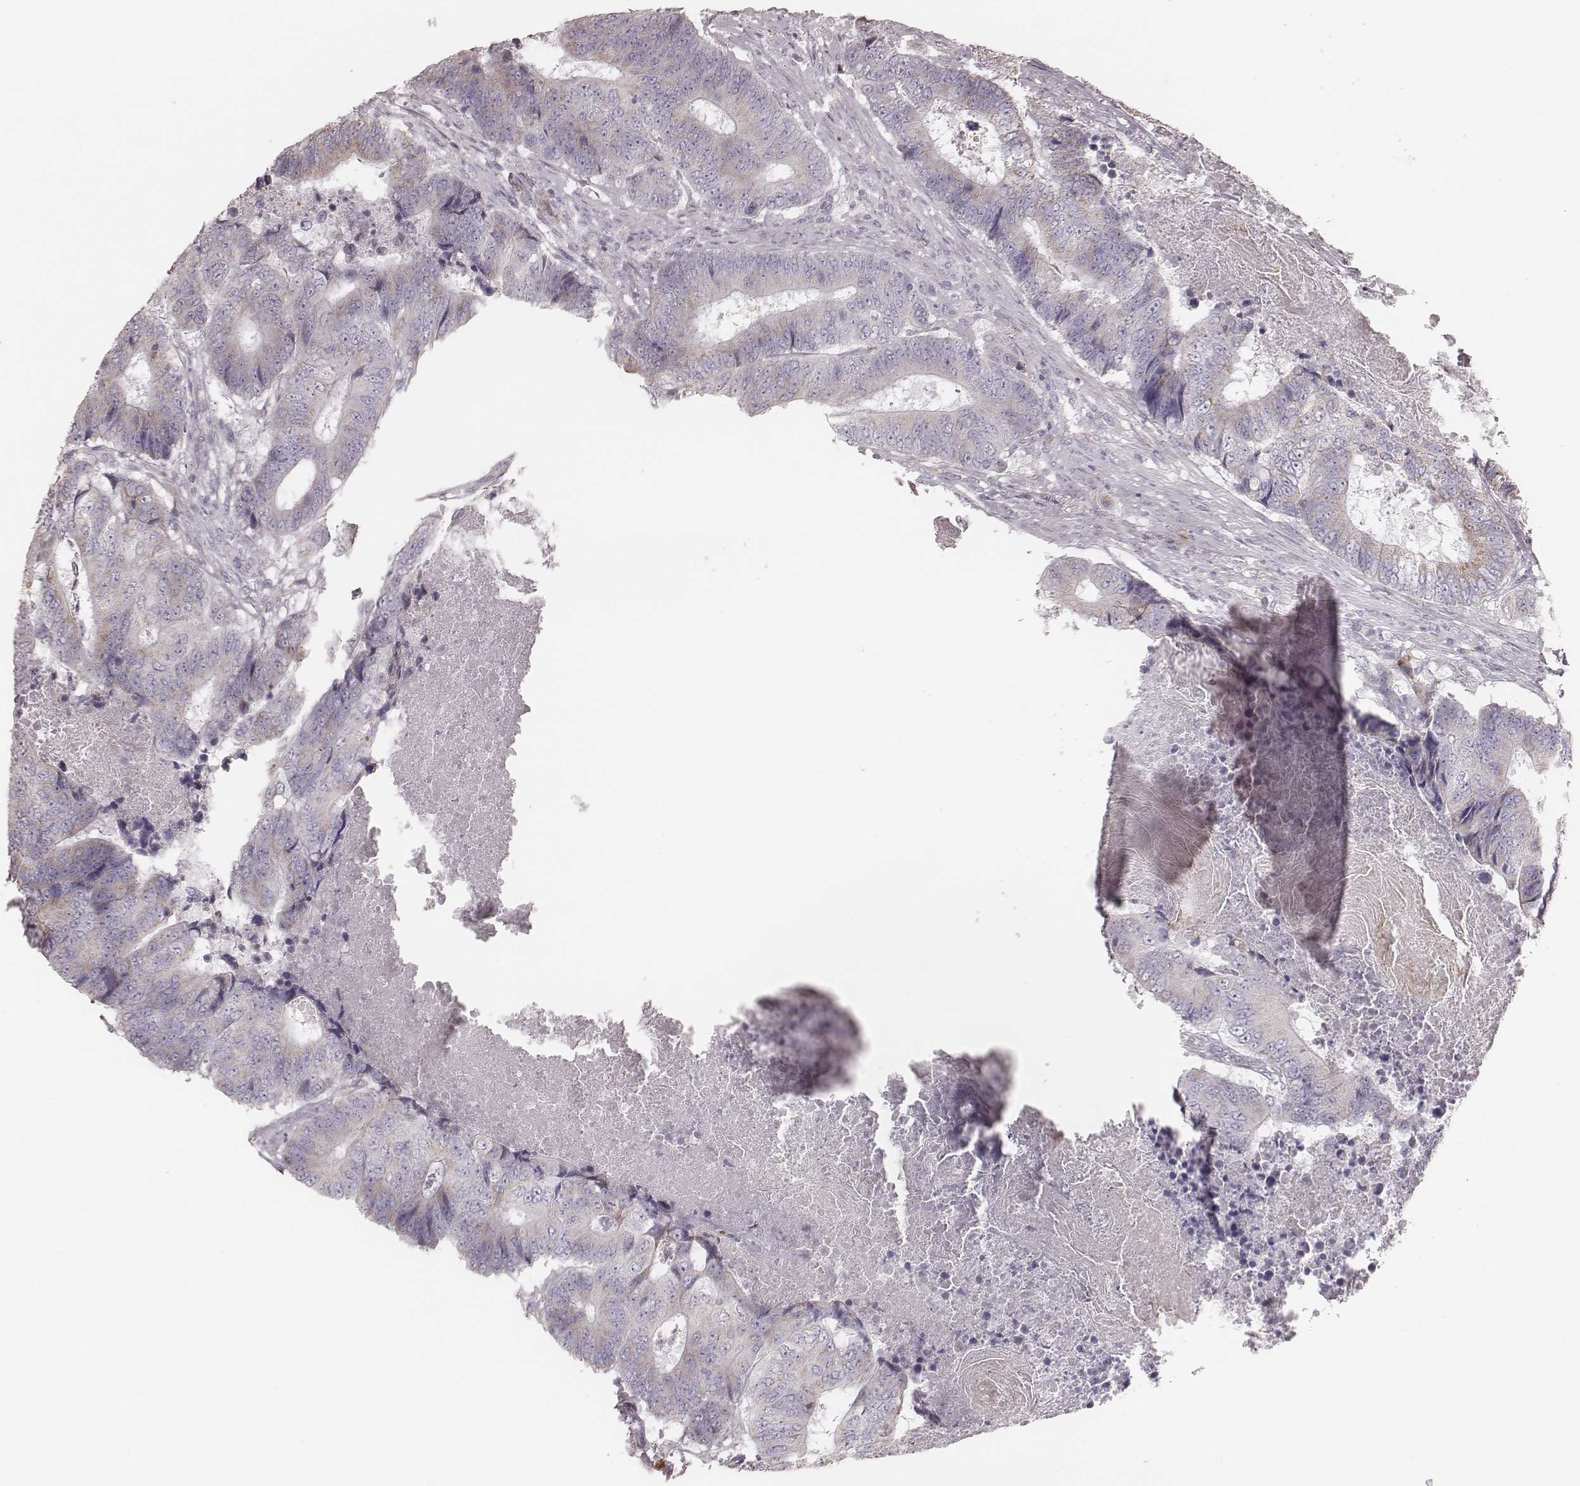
{"staining": {"intensity": "weak", "quantity": "<25%", "location": "cytoplasmic/membranous"}, "tissue": "colorectal cancer", "cell_type": "Tumor cells", "image_type": "cancer", "snomed": [{"axis": "morphology", "description": "Adenocarcinoma, NOS"}, {"axis": "topography", "description": "Colon"}], "caption": "Colorectal cancer (adenocarcinoma) stained for a protein using immunohistochemistry (IHC) reveals no staining tumor cells.", "gene": "KIF5C", "patient": {"sex": "female", "age": 48}}